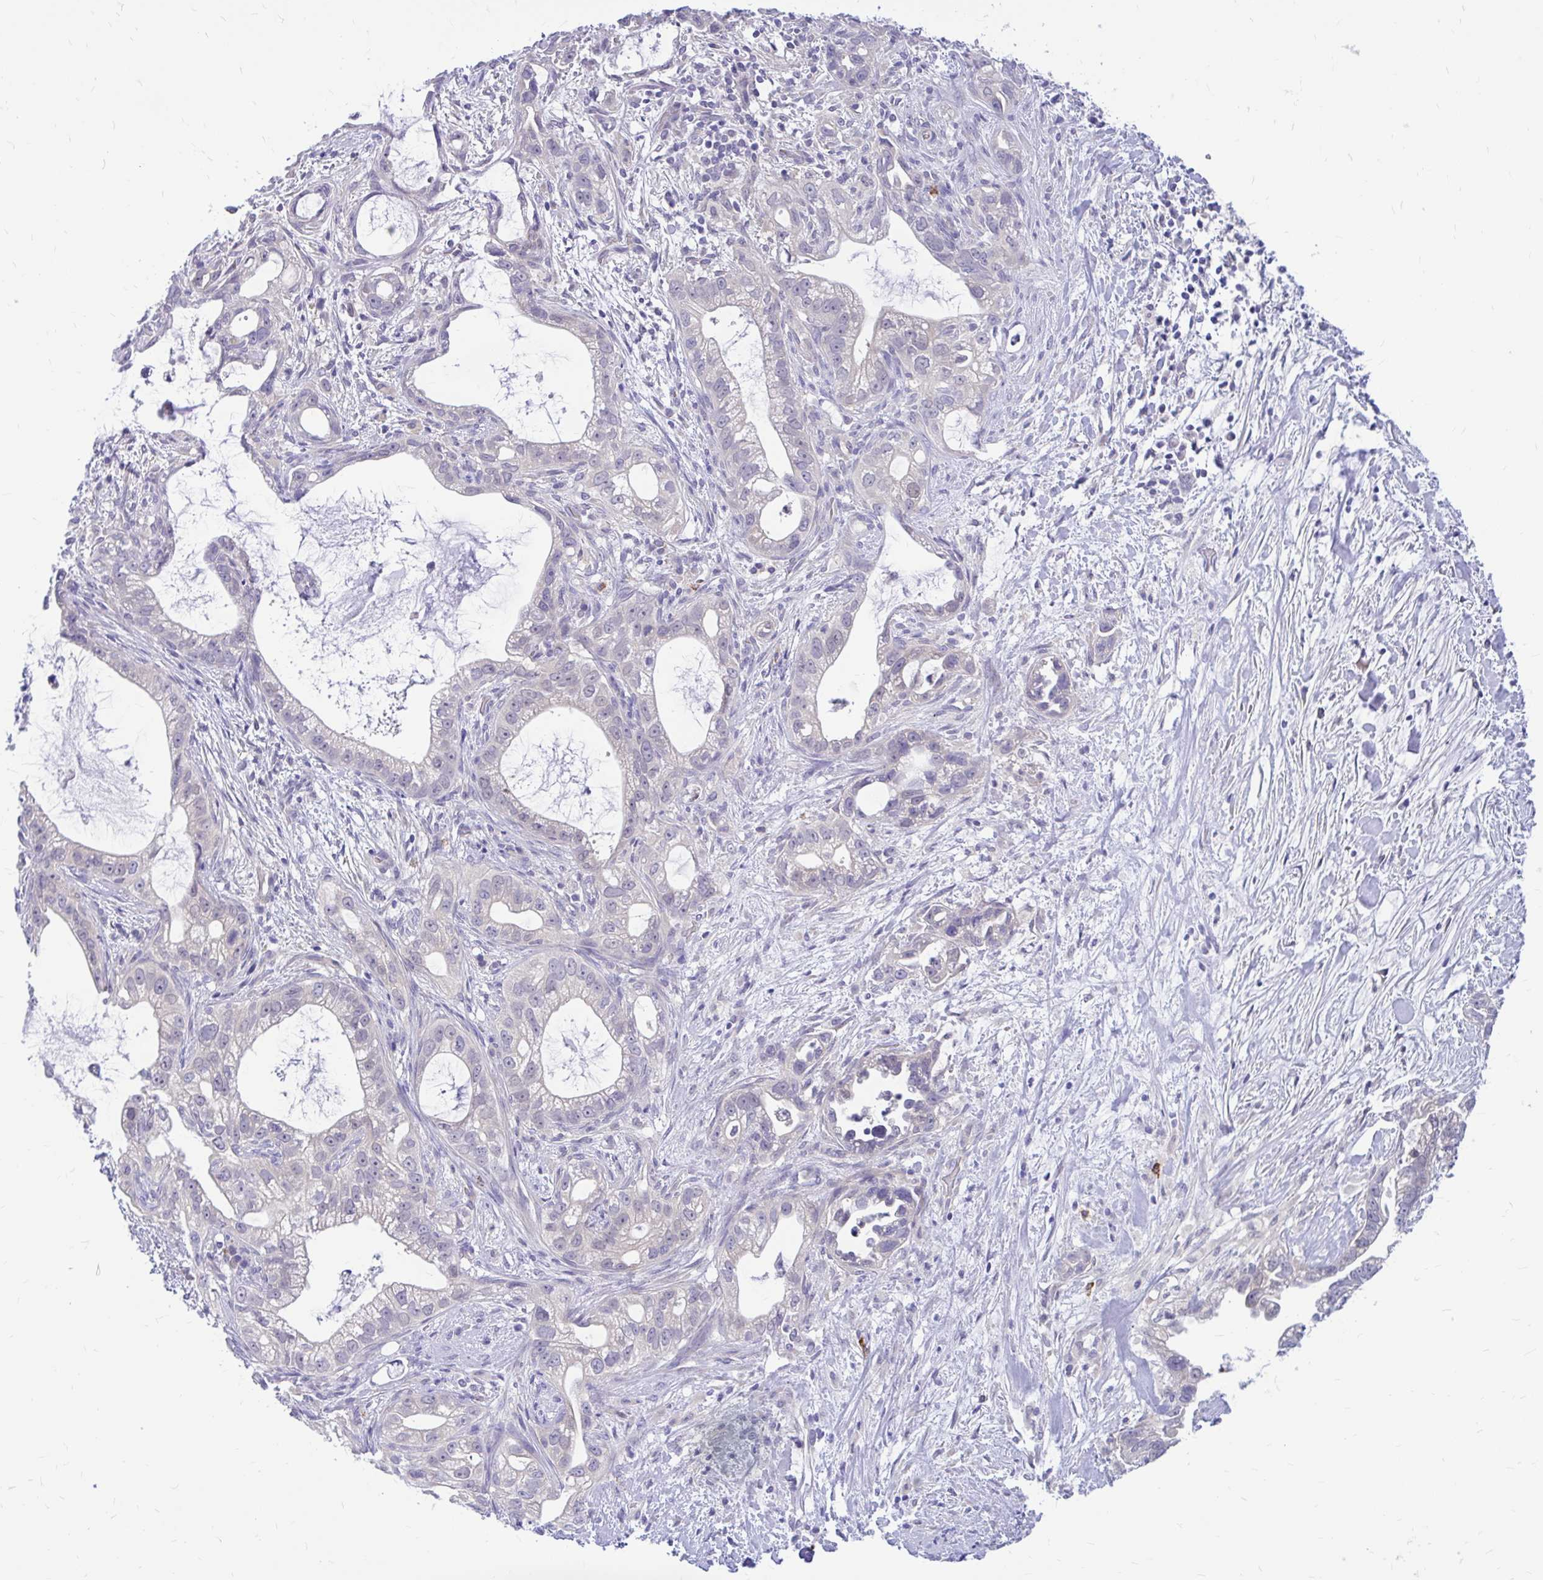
{"staining": {"intensity": "negative", "quantity": "none", "location": "none"}, "tissue": "pancreatic cancer", "cell_type": "Tumor cells", "image_type": "cancer", "snomed": [{"axis": "morphology", "description": "Adenocarcinoma, NOS"}, {"axis": "topography", "description": "Pancreas"}], "caption": "The photomicrograph demonstrates no significant staining in tumor cells of pancreatic cancer (adenocarcinoma).", "gene": "MAP1LC3A", "patient": {"sex": "male", "age": 70}}